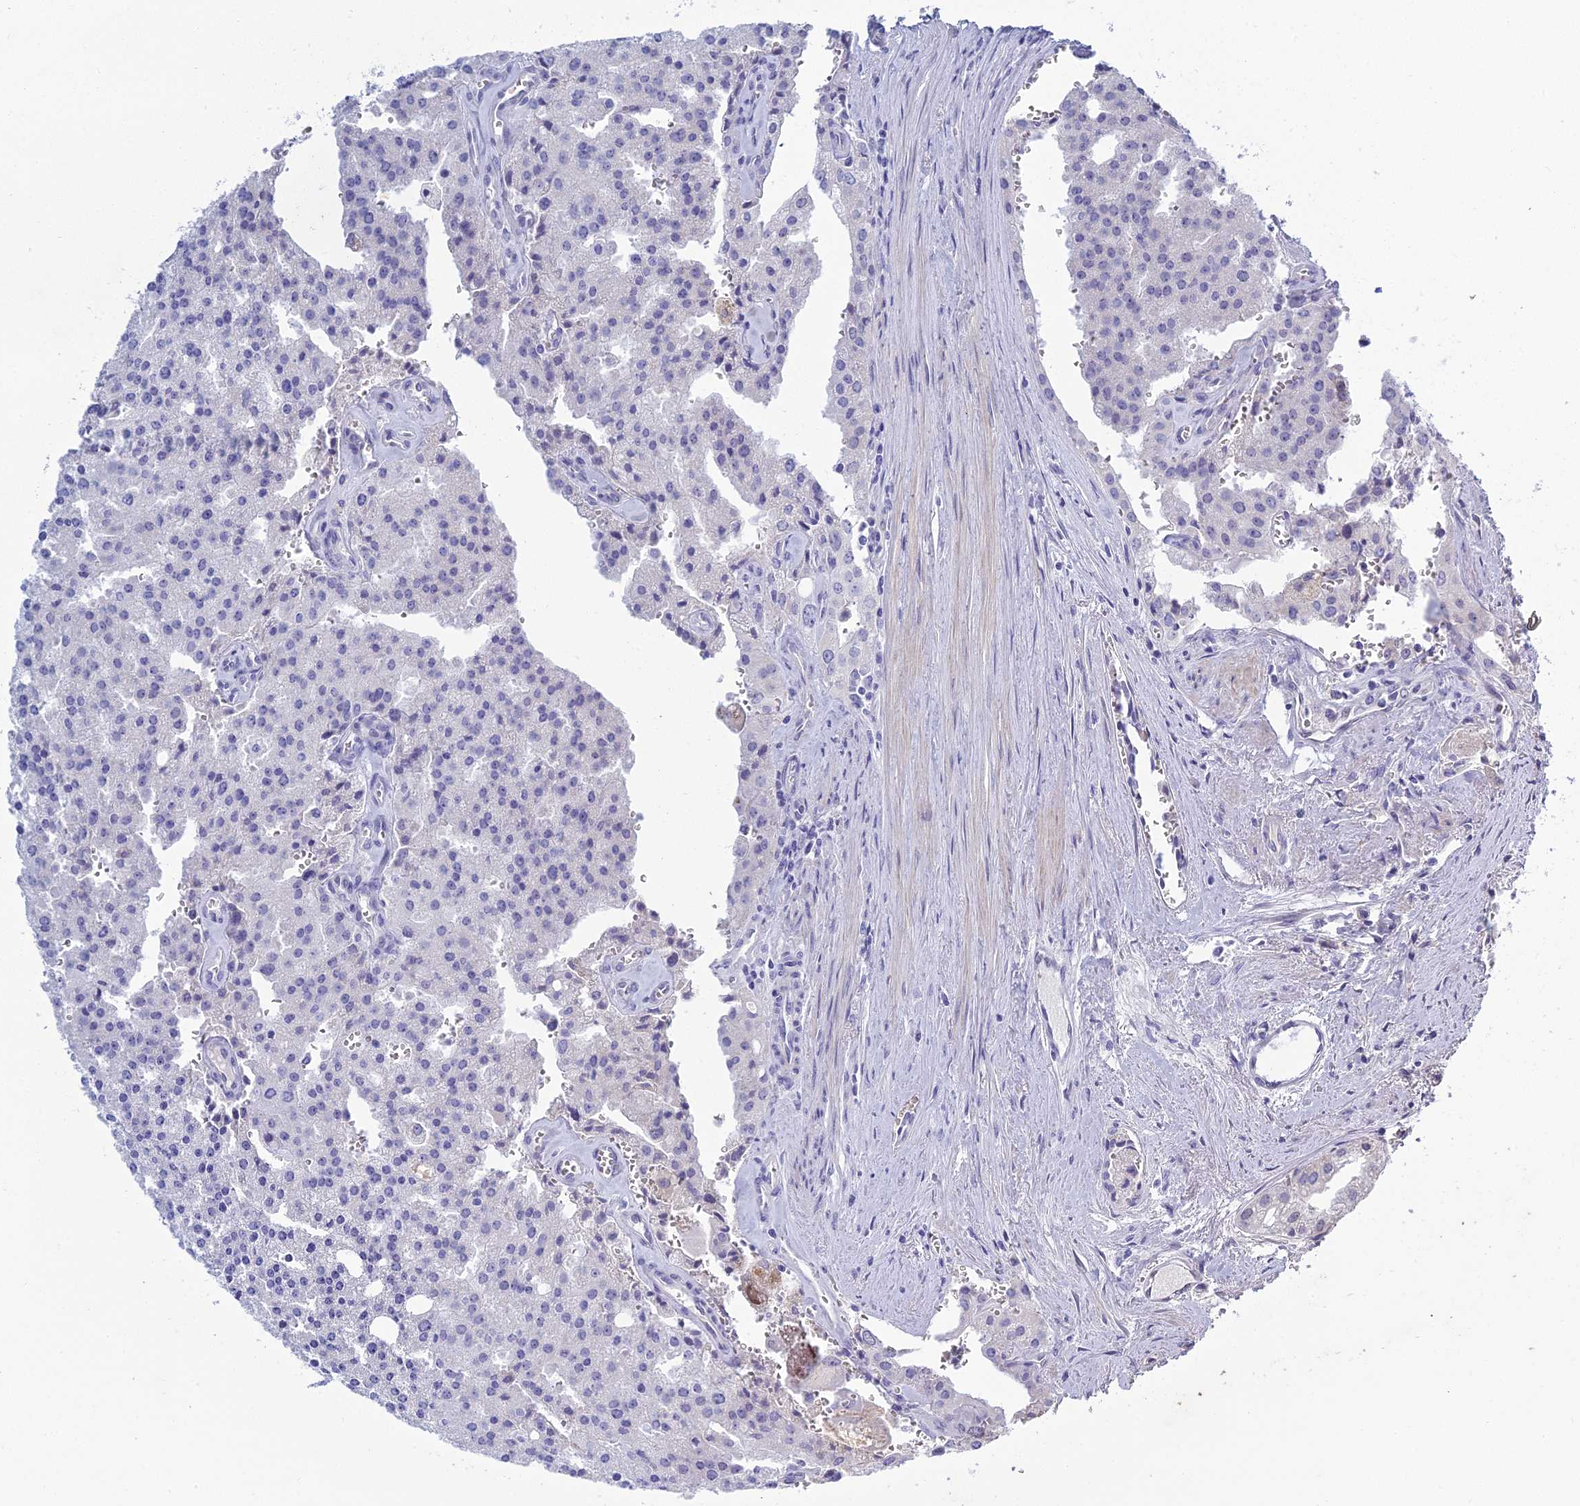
{"staining": {"intensity": "negative", "quantity": "none", "location": "none"}, "tissue": "prostate cancer", "cell_type": "Tumor cells", "image_type": "cancer", "snomed": [{"axis": "morphology", "description": "Adenocarcinoma, High grade"}, {"axis": "topography", "description": "Prostate"}], "caption": "The histopathology image shows no staining of tumor cells in high-grade adenocarcinoma (prostate). (DAB IHC visualized using brightfield microscopy, high magnification).", "gene": "MUC13", "patient": {"sex": "male", "age": 68}}